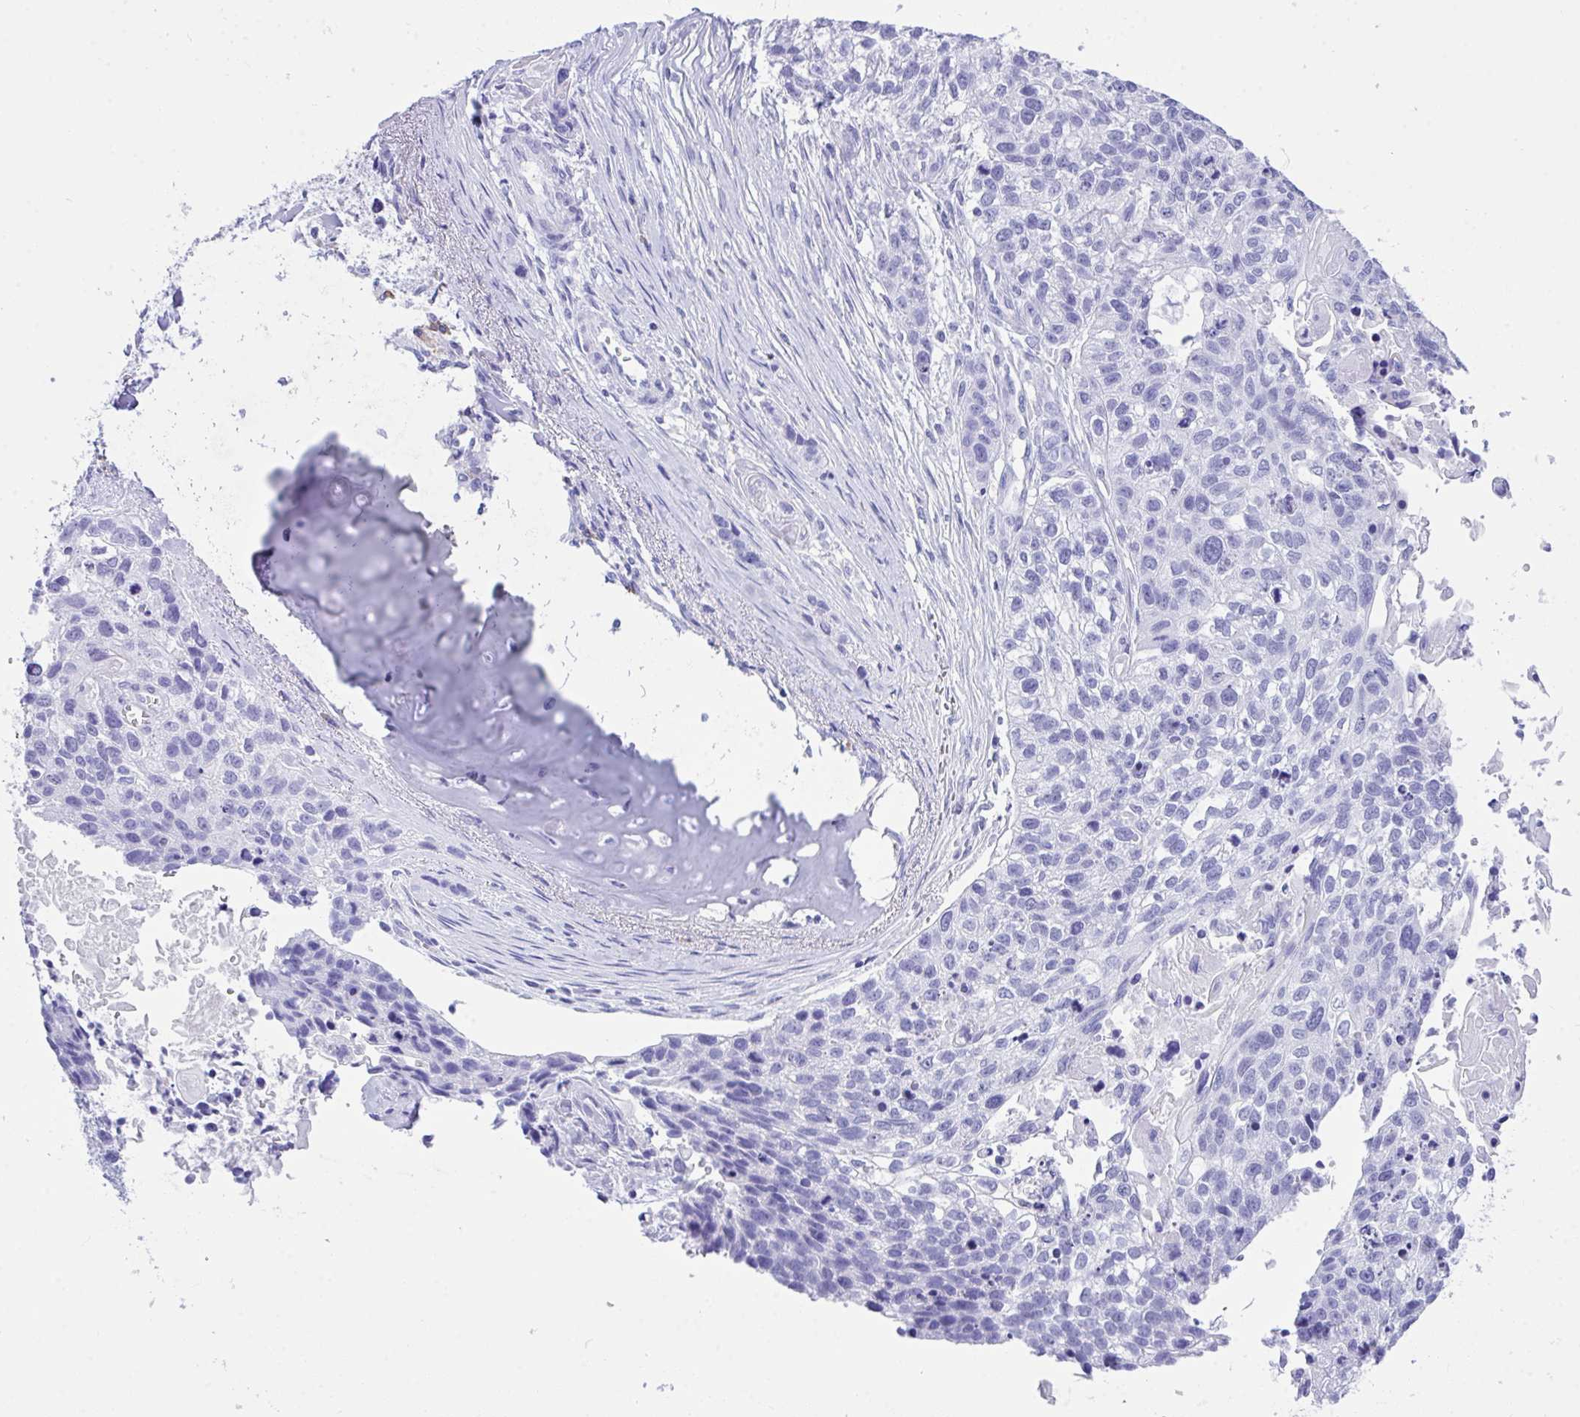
{"staining": {"intensity": "negative", "quantity": "none", "location": "none"}, "tissue": "lung cancer", "cell_type": "Tumor cells", "image_type": "cancer", "snomed": [{"axis": "morphology", "description": "Squamous cell carcinoma, NOS"}, {"axis": "topography", "description": "Lung"}], "caption": "Image shows no significant protein expression in tumor cells of lung cancer.", "gene": "BEST4", "patient": {"sex": "male", "age": 74}}